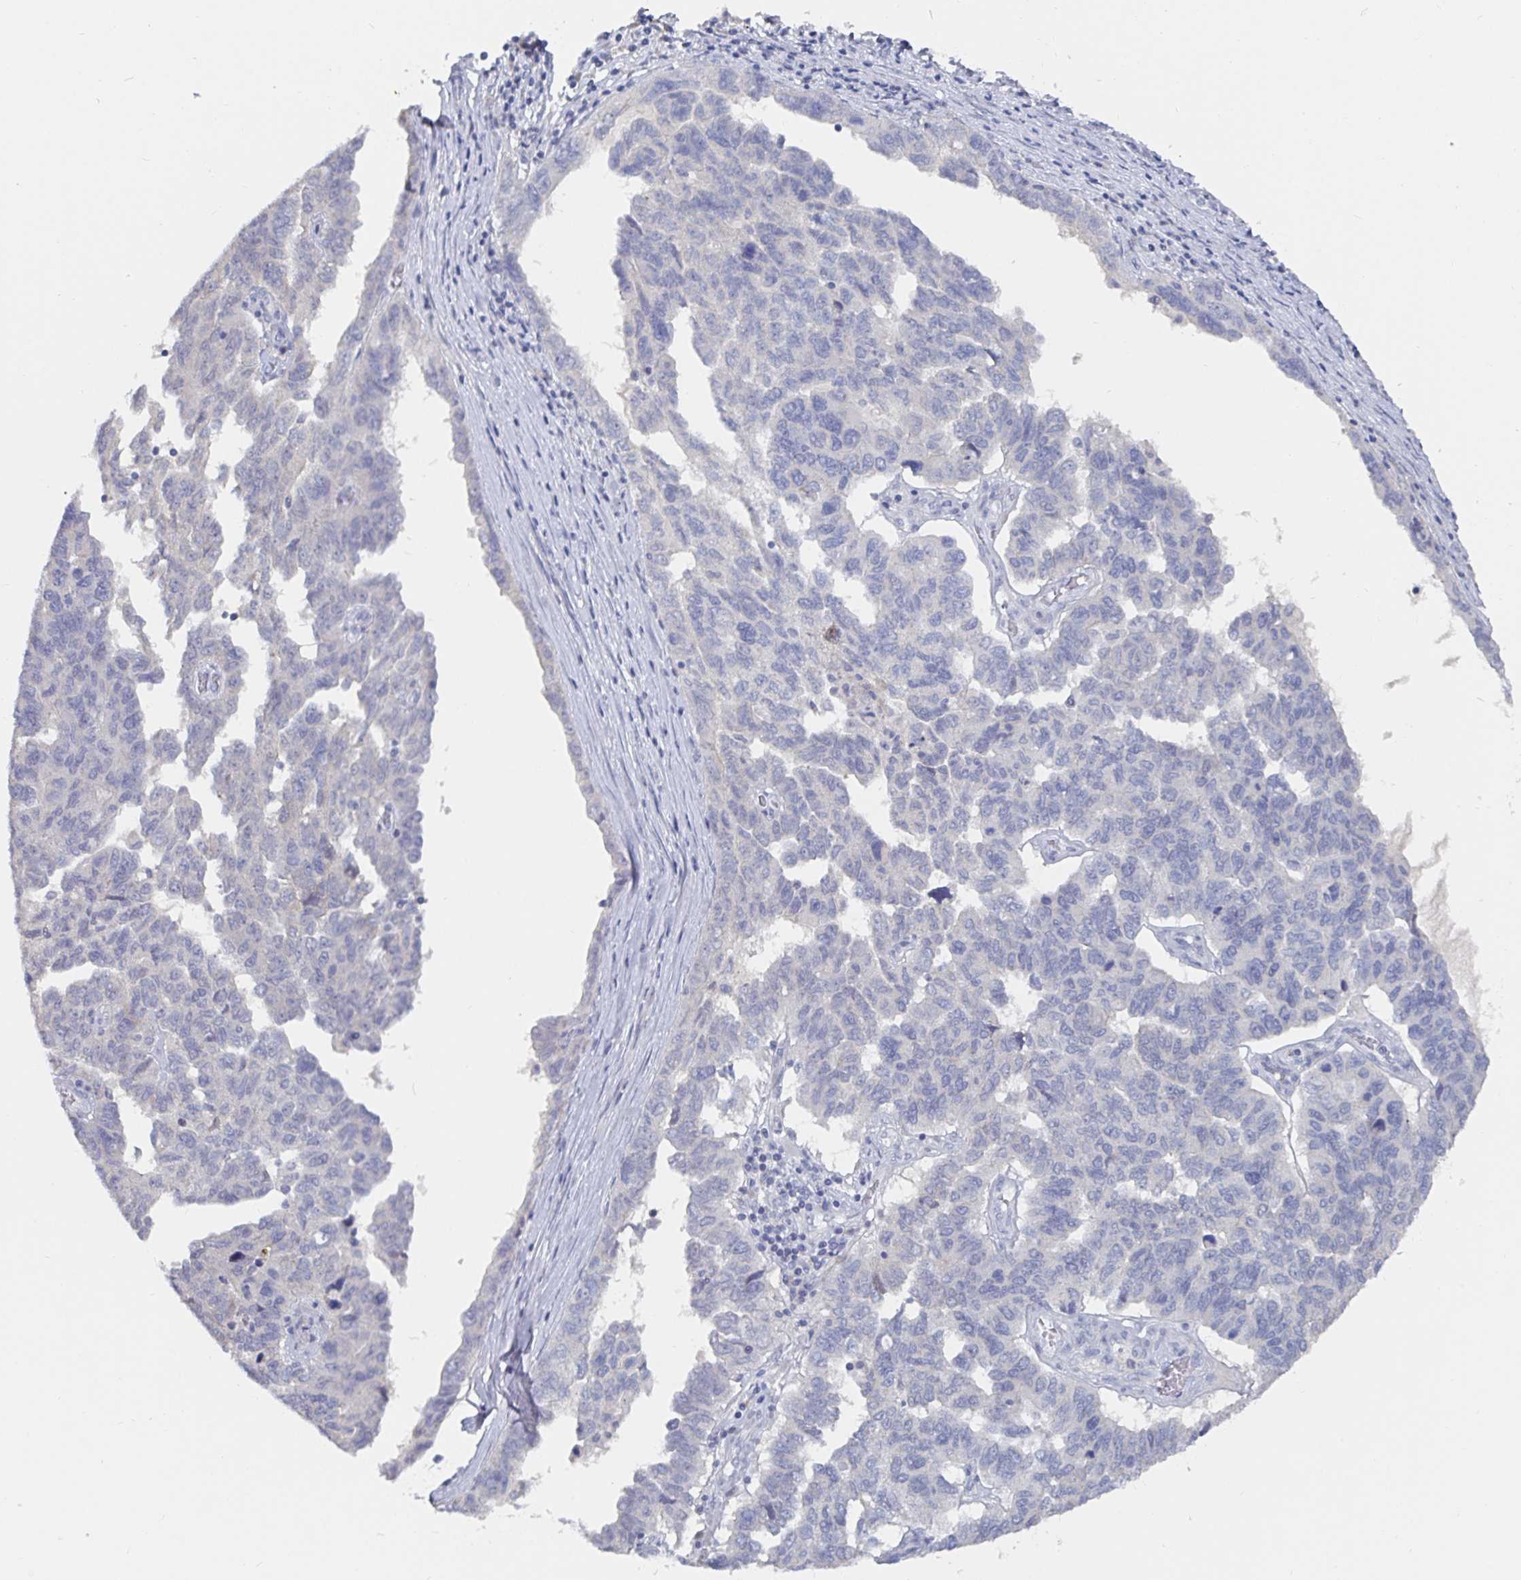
{"staining": {"intensity": "negative", "quantity": "none", "location": "none"}, "tissue": "ovarian cancer", "cell_type": "Tumor cells", "image_type": "cancer", "snomed": [{"axis": "morphology", "description": "Cystadenocarcinoma, serous, NOS"}, {"axis": "topography", "description": "Ovary"}], "caption": "A micrograph of serous cystadenocarcinoma (ovarian) stained for a protein exhibits no brown staining in tumor cells. The staining was performed using DAB (3,3'-diaminobenzidine) to visualize the protein expression in brown, while the nuclei were stained in blue with hematoxylin (Magnification: 20x).", "gene": "ZNF430", "patient": {"sex": "female", "age": 64}}